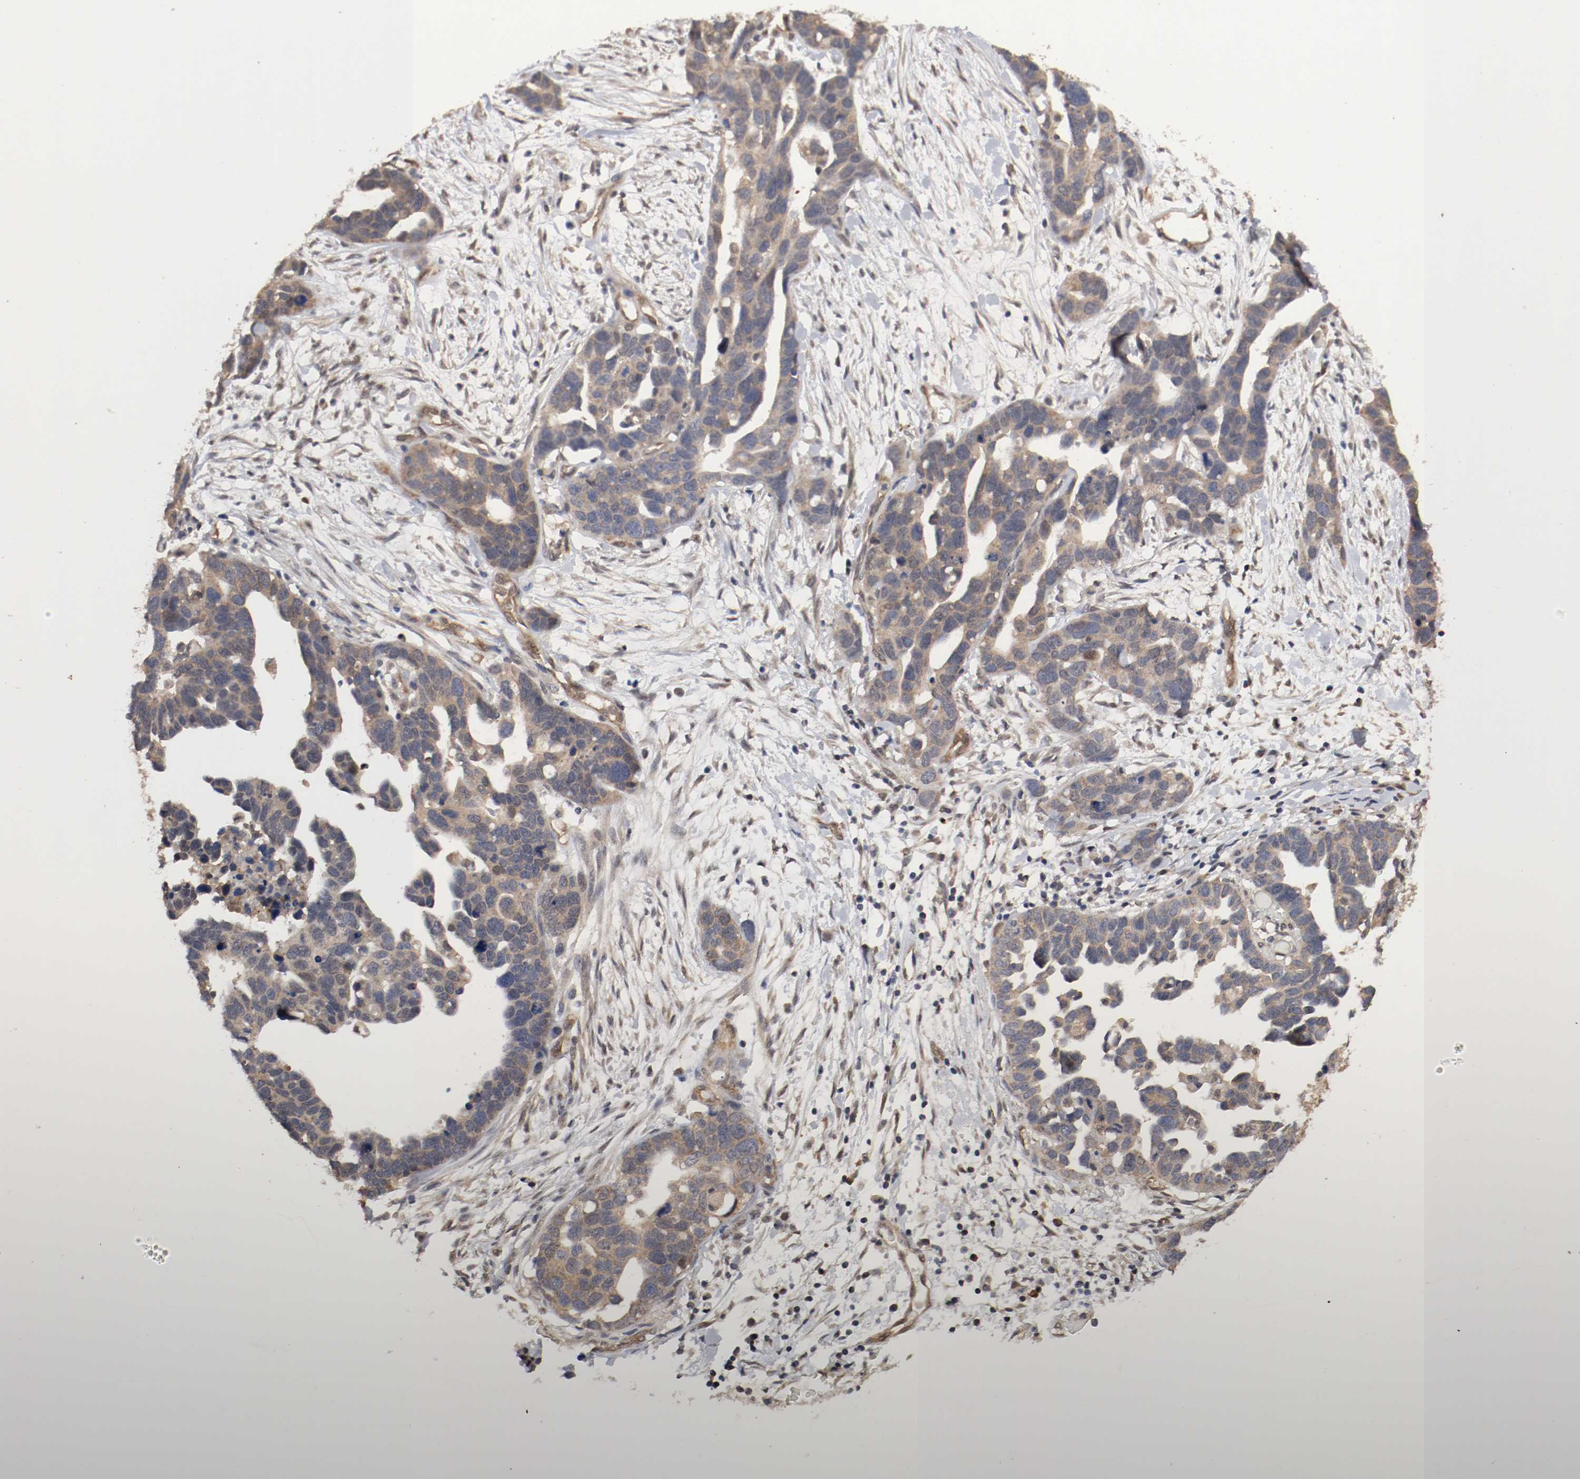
{"staining": {"intensity": "moderate", "quantity": ">75%", "location": "cytoplasmic/membranous"}, "tissue": "ovarian cancer", "cell_type": "Tumor cells", "image_type": "cancer", "snomed": [{"axis": "morphology", "description": "Cystadenocarcinoma, serous, NOS"}, {"axis": "topography", "description": "Ovary"}], "caption": "Serous cystadenocarcinoma (ovarian) stained for a protein (brown) demonstrates moderate cytoplasmic/membranous positive expression in approximately >75% of tumor cells.", "gene": "AFG3L2", "patient": {"sex": "female", "age": 54}}